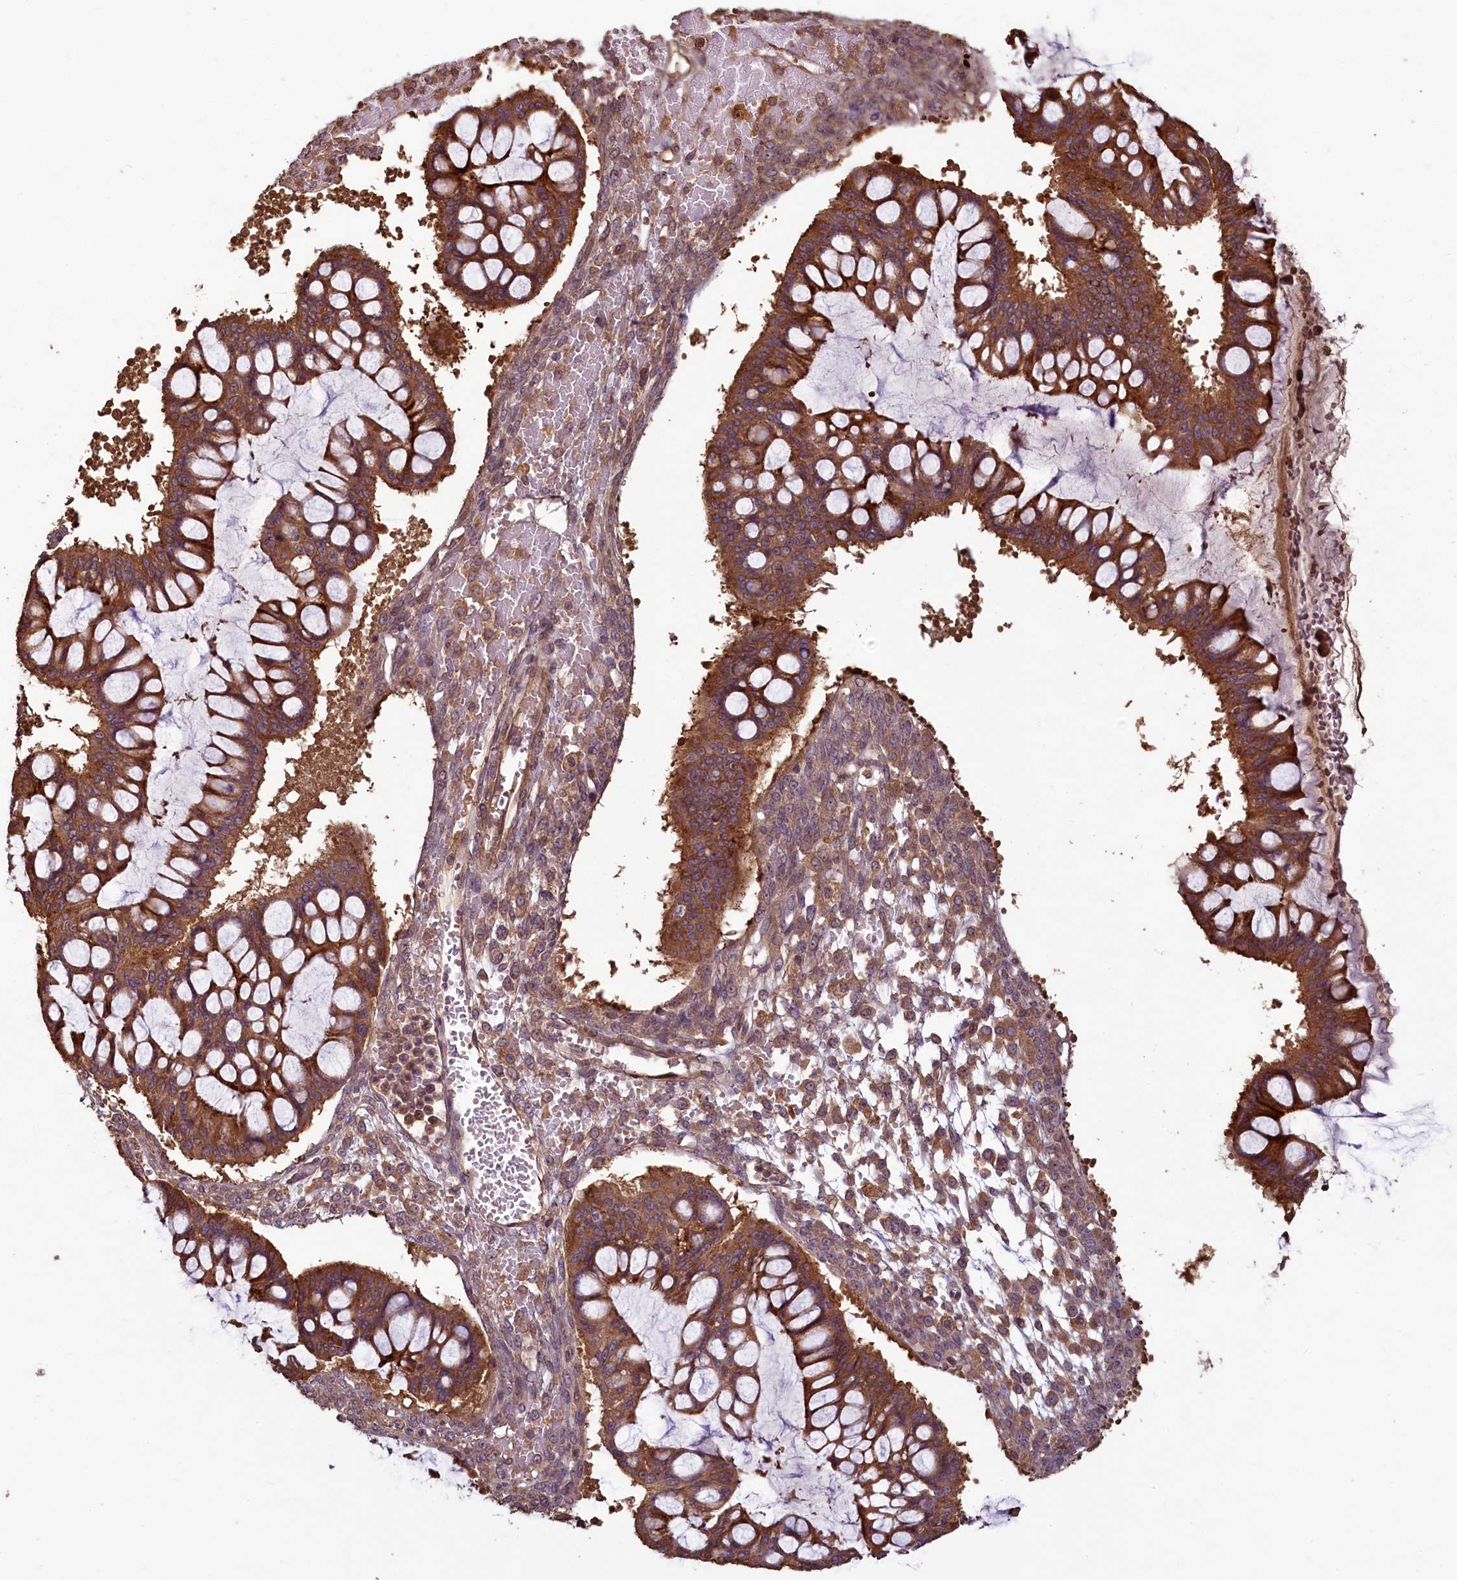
{"staining": {"intensity": "strong", "quantity": ">75%", "location": "cytoplasmic/membranous"}, "tissue": "ovarian cancer", "cell_type": "Tumor cells", "image_type": "cancer", "snomed": [{"axis": "morphology", "description": "Cystadenocarcinoma, mucinous, NOS"}, {"axis": "topography", "description": "Ovary"}], "caption": "Immunohistochemical staining of human mucinous cystadenocarcinoma (ovarian) displays high levels of strong cytoplasmic/membranous staining in approximately >75% of tumor cells.", "gene": "NUDT6", "patient": {"sex": "female", "age": 73}}